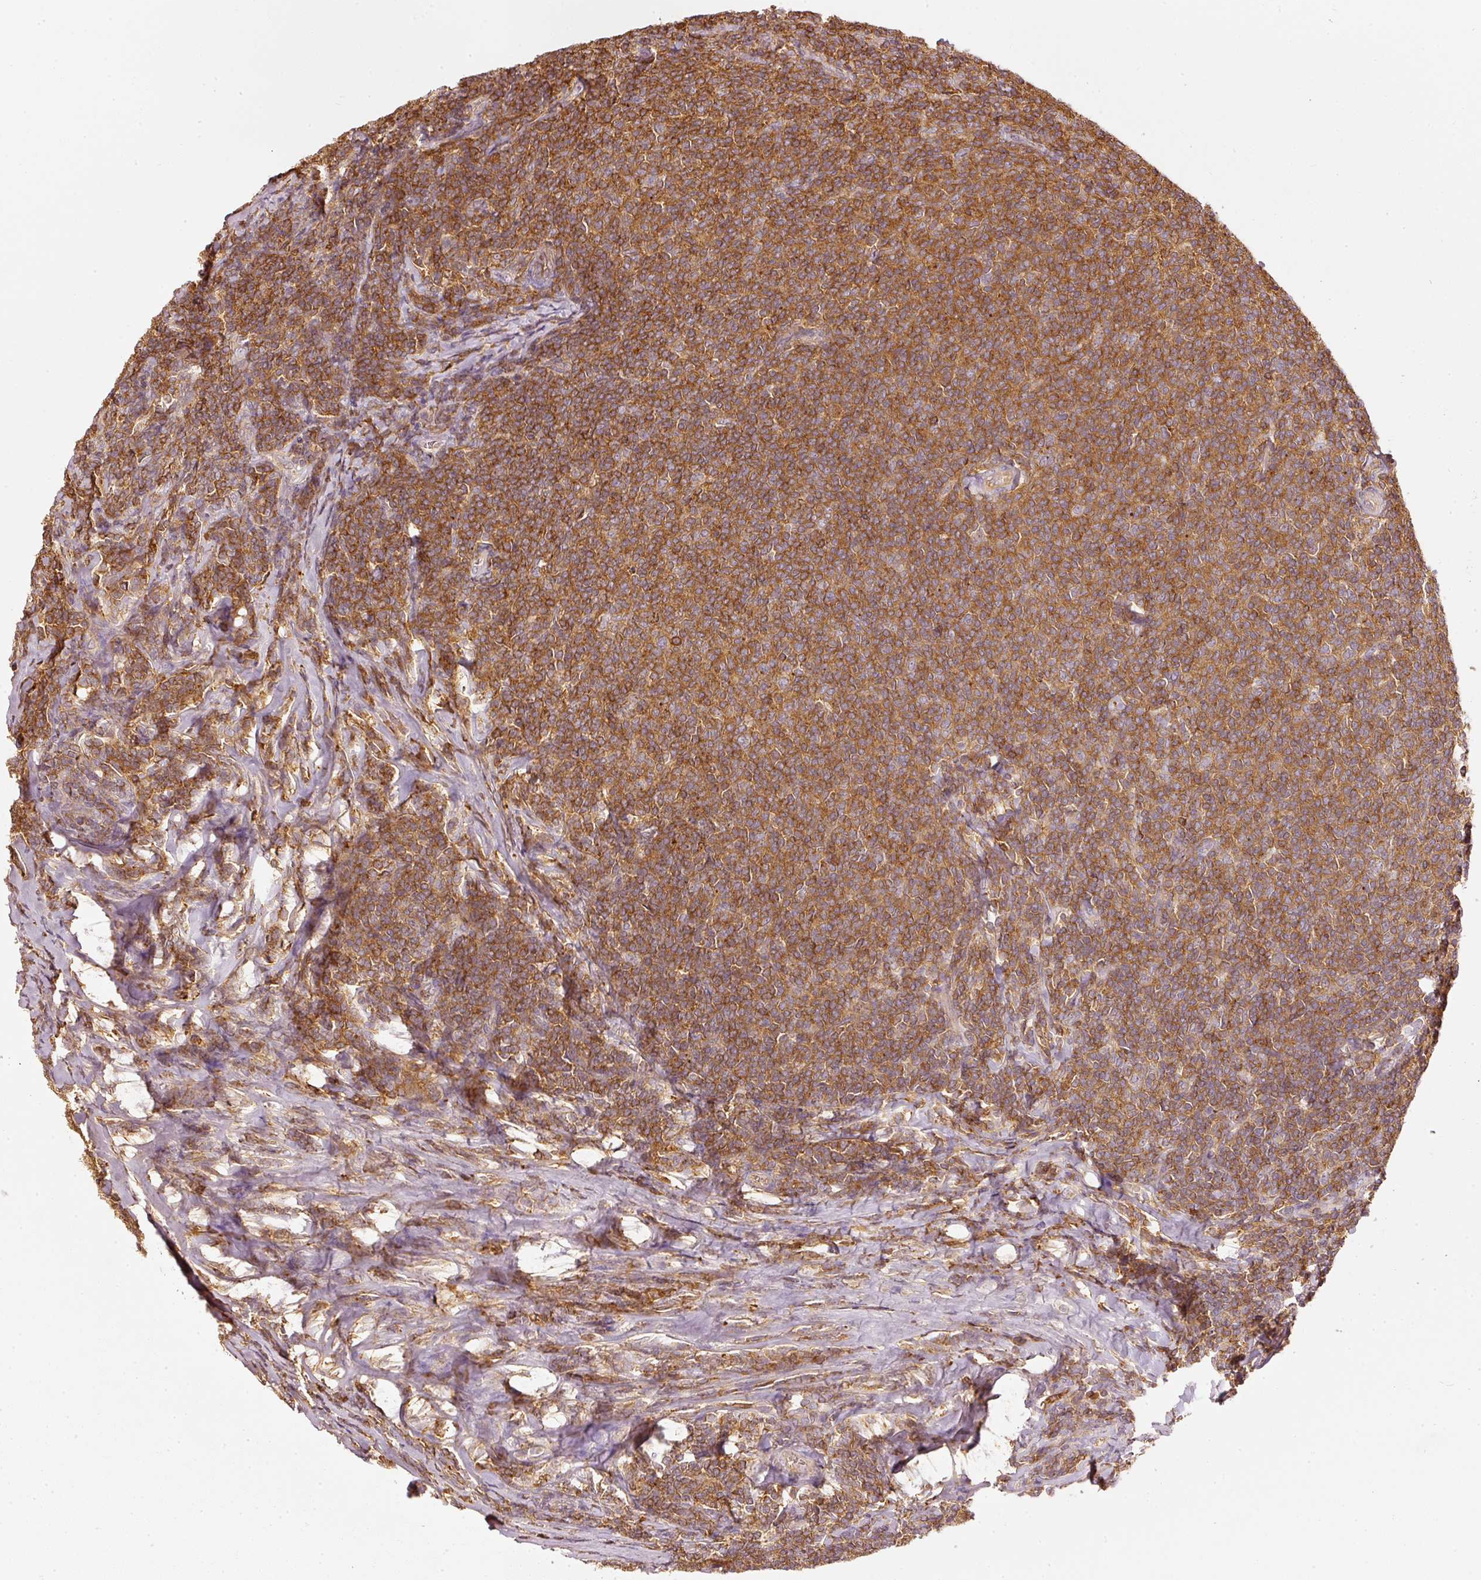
{"staining": {"intensity": "moderate", "quantity": ">75%", "location": "cytoplasmic/membranous"}, "tissue": "lymphoma", "cell_type": "Tumor cells", "image_type": "cancer", "snomed": [{"axis": "morphology", "description": "Malignant lymphoma, non-Hodgkin's type, Low grade"}, {"axis": "topography", "description": "Lymph node"}], "caption": "A histopathology image of human low-grade malignant lymphoma, non-Hodgkin's type stained for a protein reveals moderate cytoplasmic/membranous brown staining in tumor cells.", "gene": "EVL", "patient": {"sex": "male", "age": 52}}